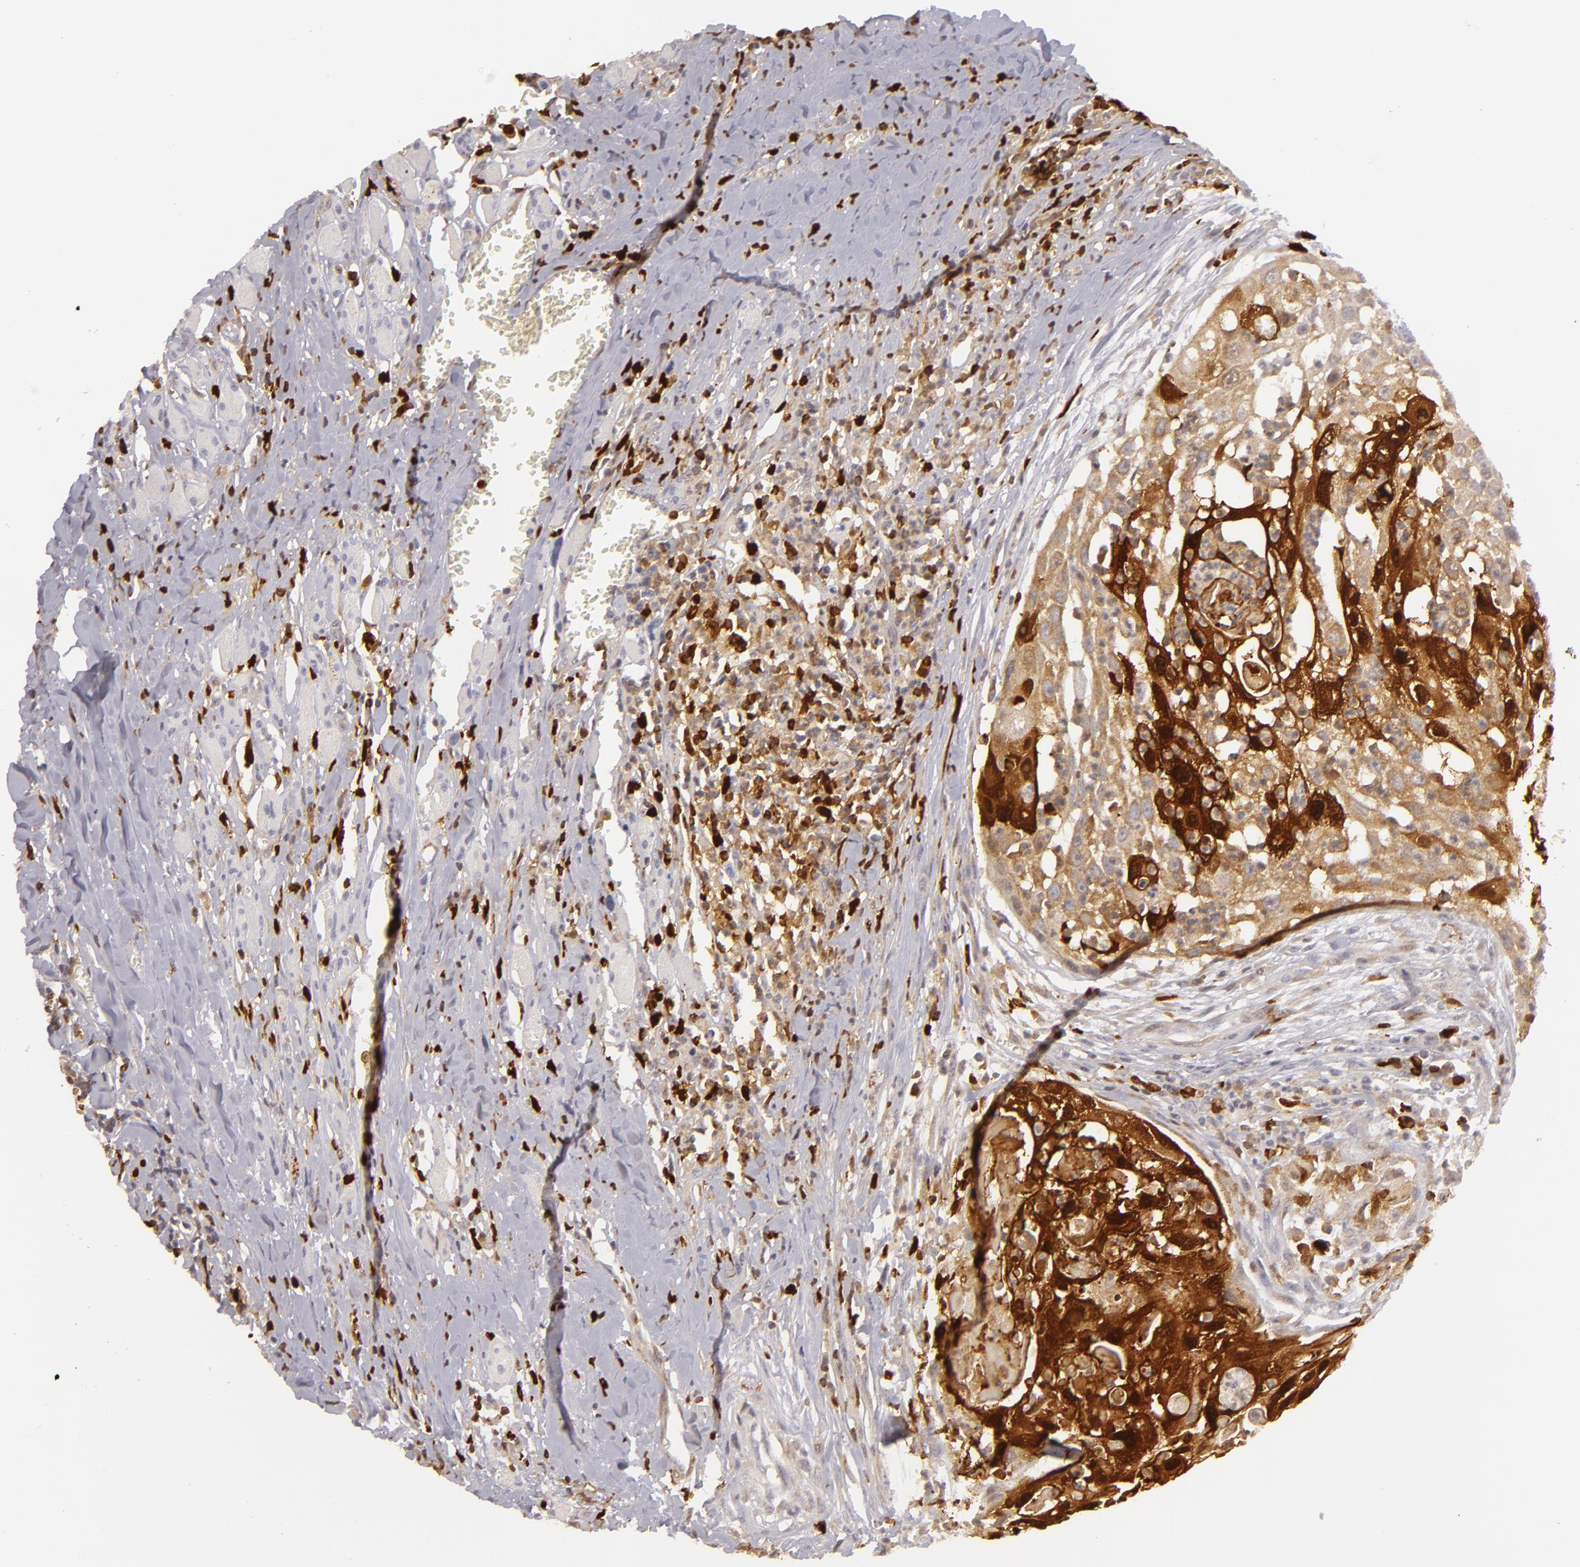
{"staining": {"intensity": "strong", "quantity": "25%-75%", "location": "cytoplasmic/membranous,nuclear"}, "tissue": "head and neck cancer", "cell_type": "Tumor cells", "image_type": "cancer", "snomed": [{"axis": "morphology", "description": "Squamous cell carcinoma, NOS"}, {"axis": "topography", "description": "Head-Neck"}], "caption": "Brown immunohistochemical staining in squamous cell carcinoma (head and neck) displays strong cytoplasmic/membranous and nuclear expression in approximately 25%-75% of tumor cells.", "gene": "APOBEC3G", "patient": {"sex": "male", "age": 64}}